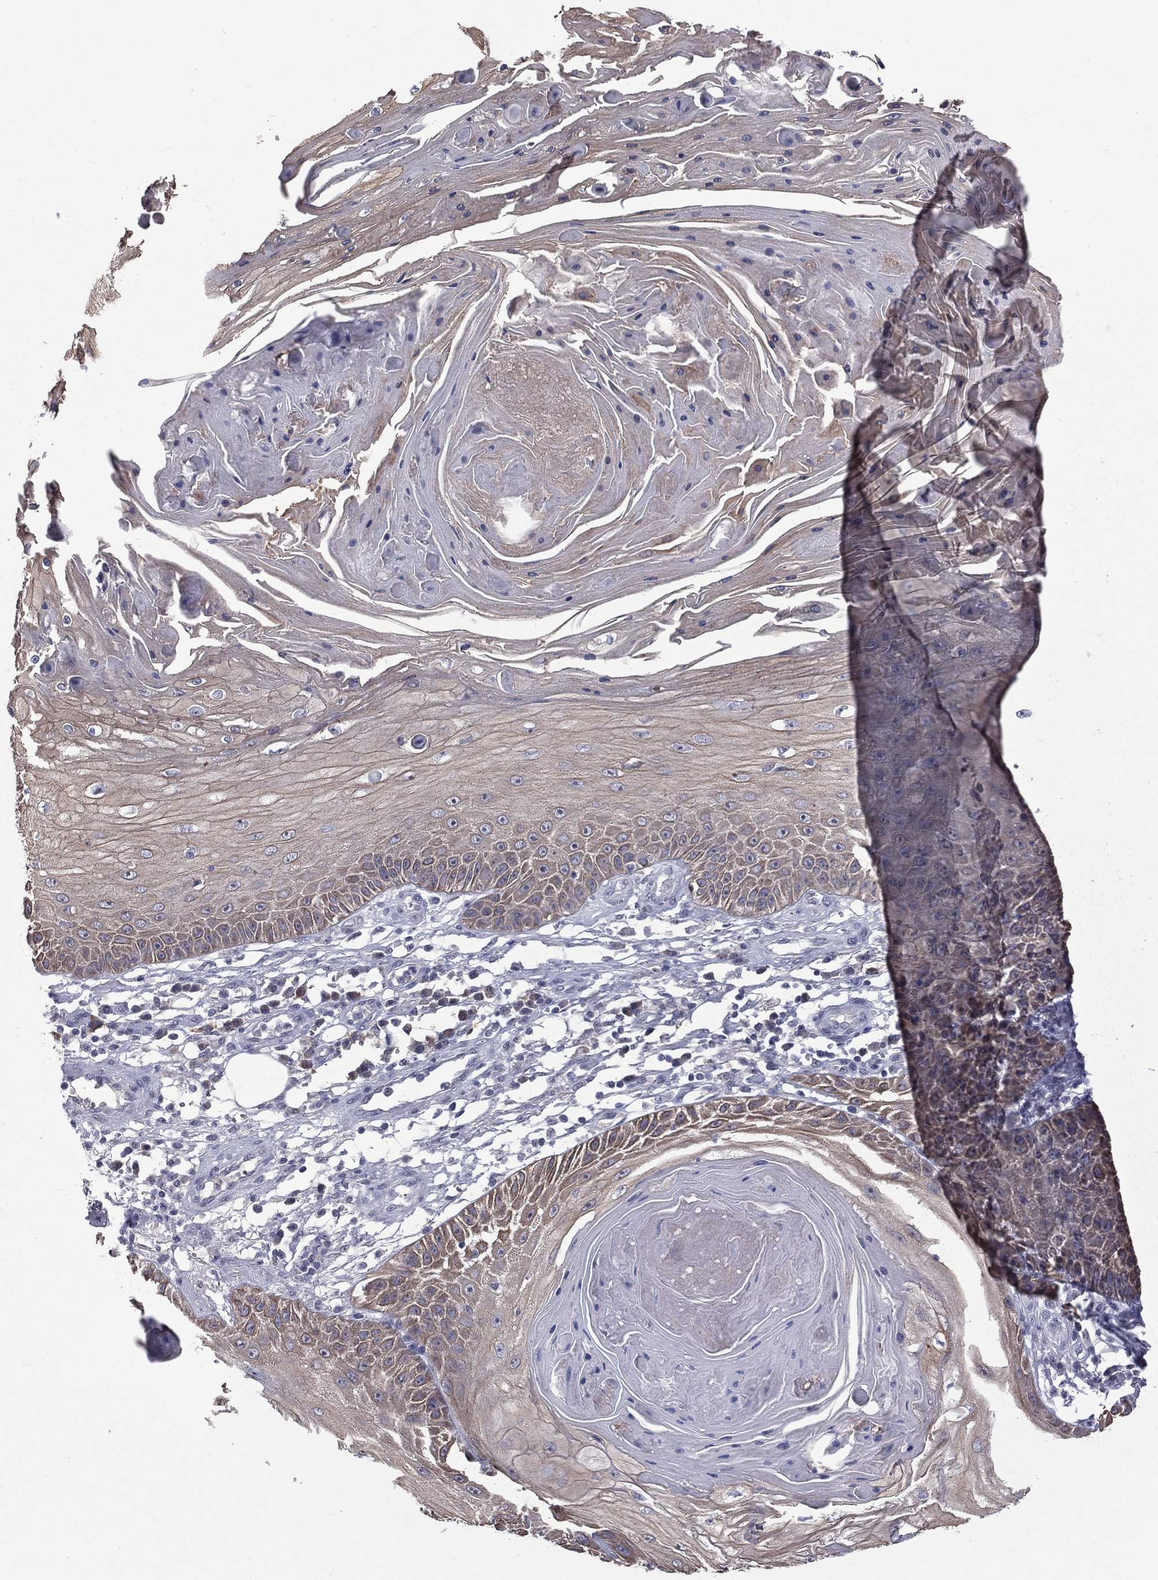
{"staining": {"intensity": "moderate", "quantity": "25%-75%", "location": "cytoplasmic/membranous"}, "tissue": "skin cancer", "cell_type": "Tumor cells", "image_type": "cancer", "snomed": [{"axis": "morphology", "description": "Squamous cell carcinoma, NOS"}, {"axis": "topography", "description": "Skin"}], "caption": "Brown immunohistochemical staining in human squamous cell carcinoma (skin) displays moderate cytoplasmic/membranous positivity in about 25%-75% of tumor cells.", "gene": "DSG4", "patient": {"sex": "male", "age": 70}}